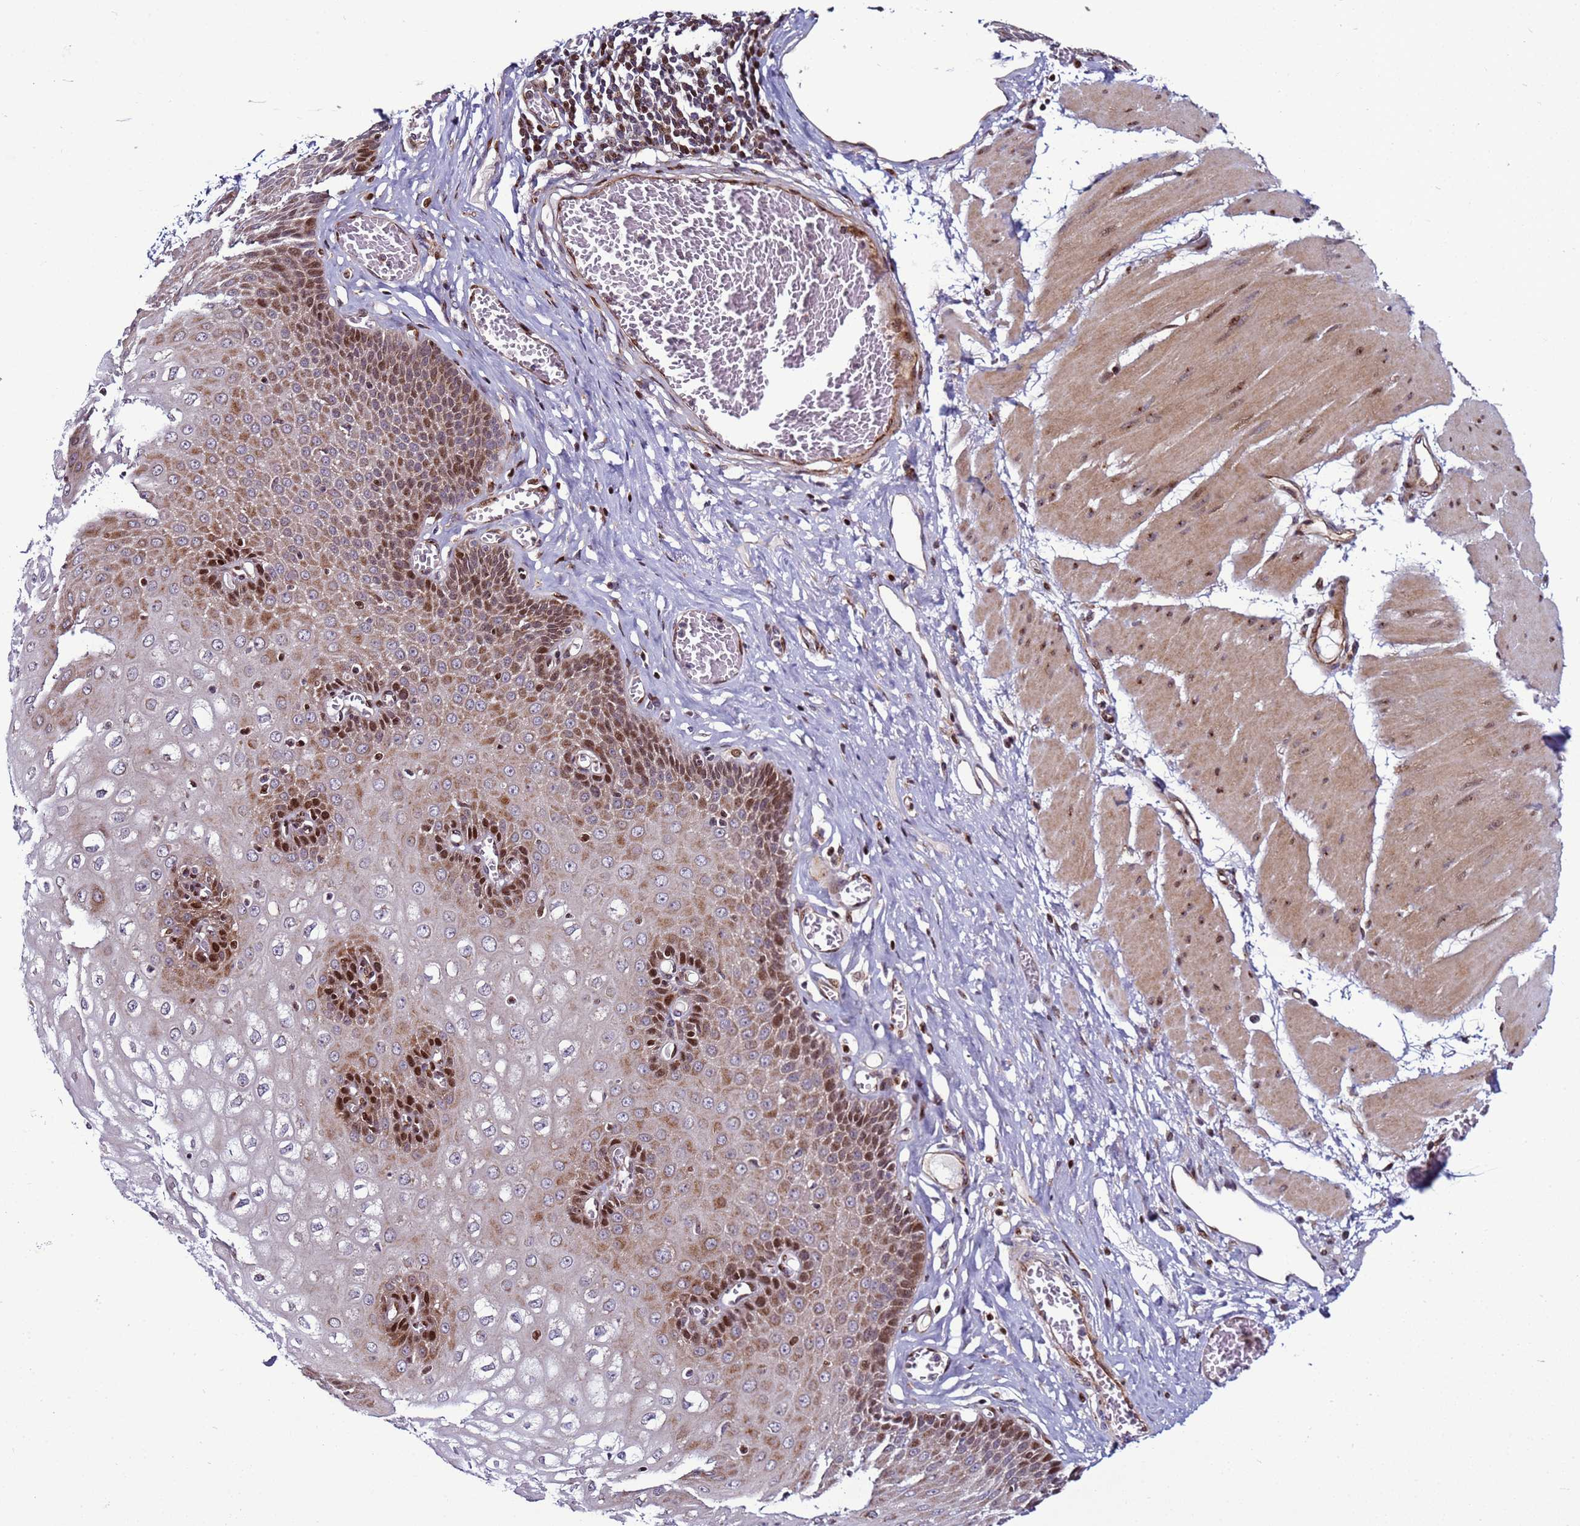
{"staining": {"intensity": "moderate", "quantity": ">75%", "location": "cytoplasmic/membranous,nuclear"}, "tissue": "esophagus", "cell_type": "Squamous epithelial cells", "image_type": "normal", "snomed": [{"axis": "morphology", "description": "Normal tissue, NOS"}, {"axis": "topography", "description": "Esophagus"}], "caption": "Esophagus was stained to show a protein in brown. There is medium levels of moderate cytoplasmic/membranous,nuclear positivity in approximately >75% of squamous epithelial cells. (DAB IHC, brown staining for protein, blue staining for nuclei).", "gene": "WBP11", "patient": {"sex": "male", "age": 60}}